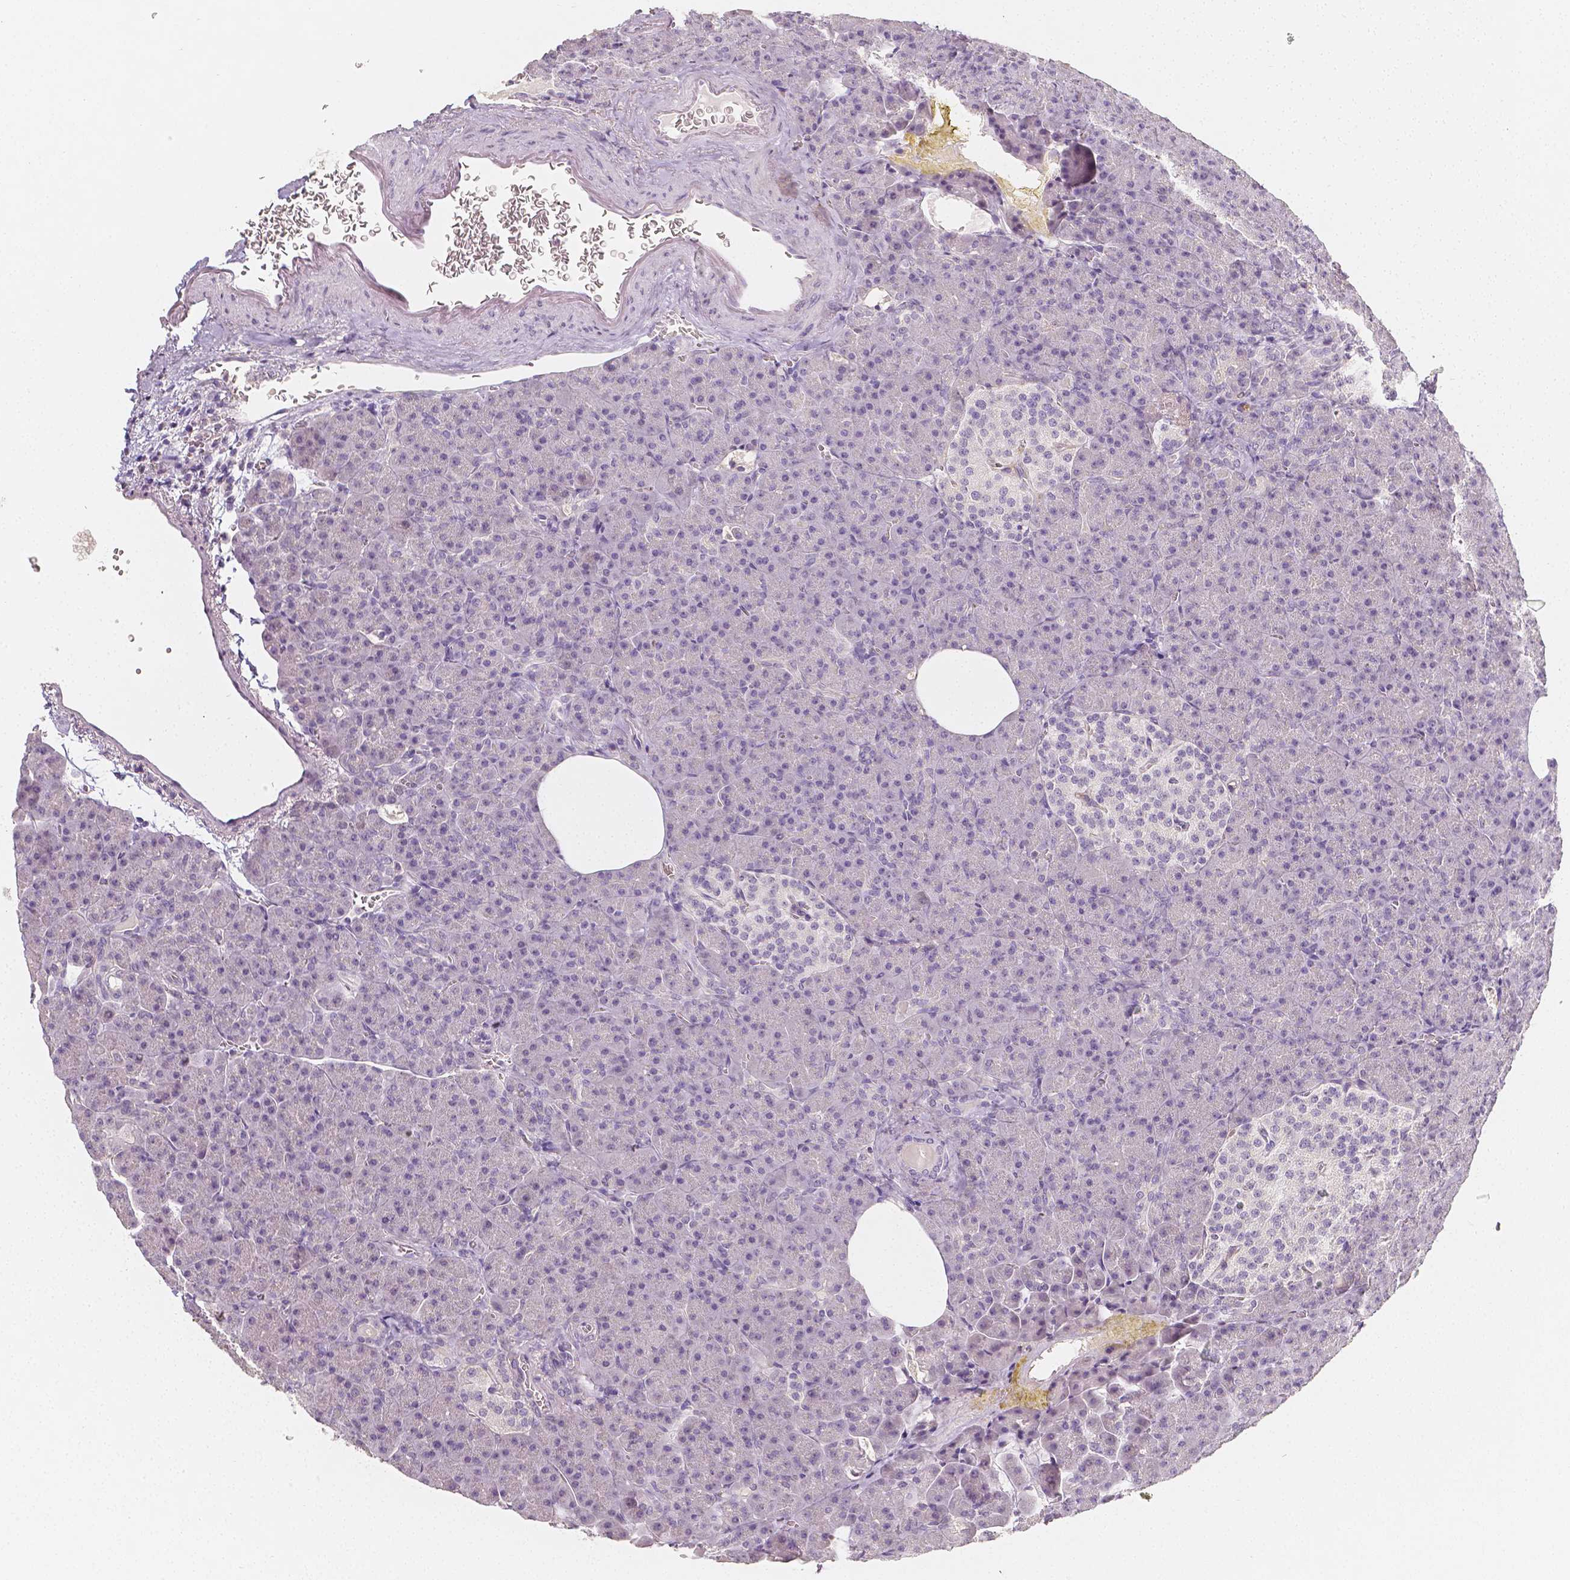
{"staining": {"intensity": "negative", "quantity": "none", "location": "none"}, "tissue": "pancreas", "cell_type": "Exocrine glandular cells", "image_type": "normal", "snomed": [{"axis": "morphology", "description": "Normal tissue, NOS"}, {"axis": "topography", "description": "Pancreas"}], "caption": "The IHC image has no significant expression in exocrine glandular cells of pancreas. Nuclei are stained in blue.", "gene": "THY1", "patient": {"sex": "female", "age": 74}}